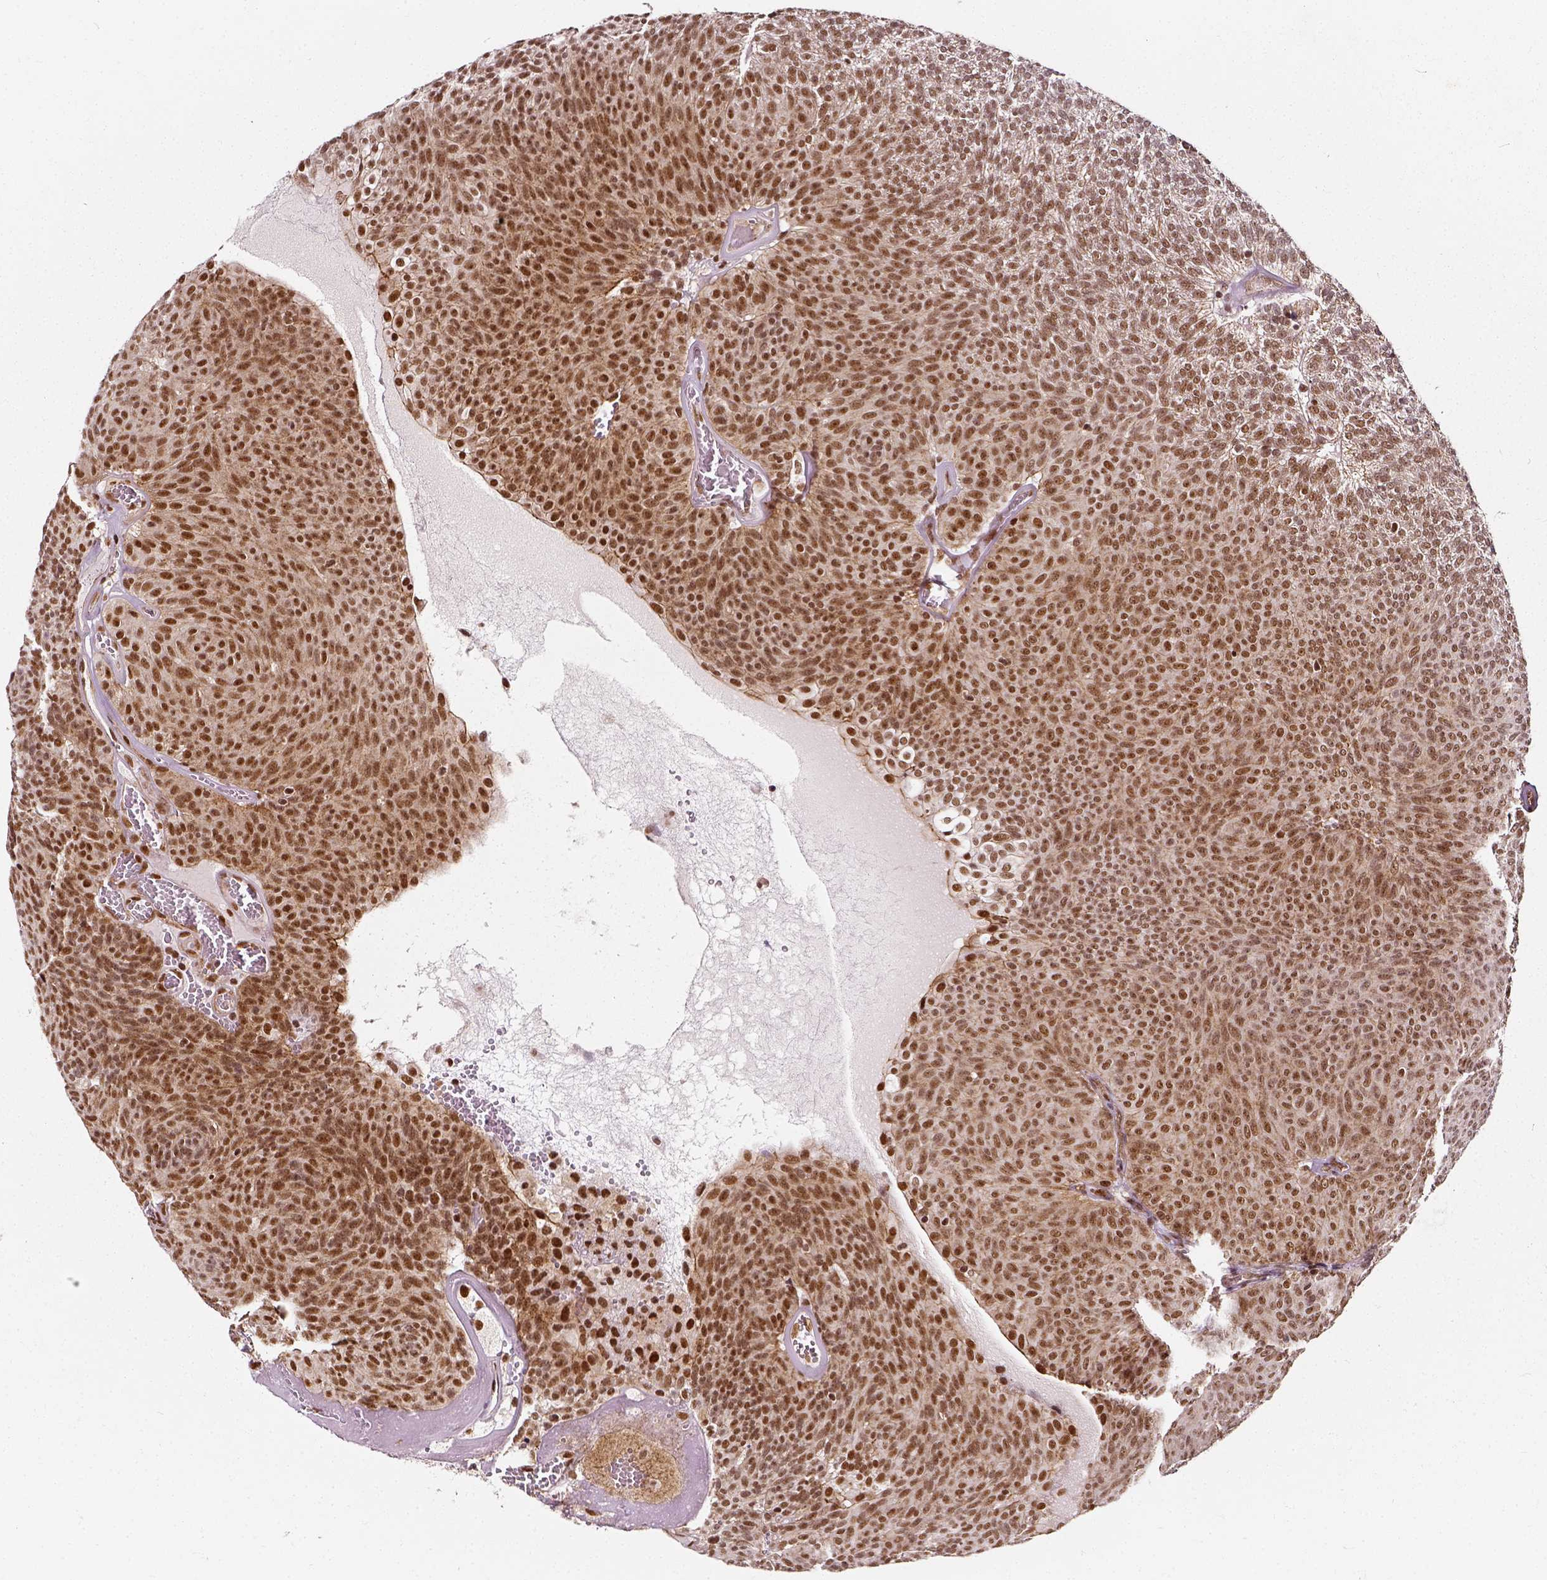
{"staining": {"intensity": "moderate", "quantity": ">75%", "location": "nuclear"}, "tissue": "urothelial cancer", "cell_type": "Tumor cells", "image_type": "cancer", "snomed": [{"axis": "morphology", "description": "Urothelial carcinoma, Low grade"}, {"axis": "topography", "description": "Urinary bladder"}], "caption": "Immunohistochemistry micrograph of neoplastic tissue: urothelial cancer stained using IHC demonstrates medium levels of moderate protein expression localized specifically in the nuclear of tumor cells, appearing as a nuclear brown color.", "gene": "NACC1", "patient": {"sex": "male", "age": 77}}